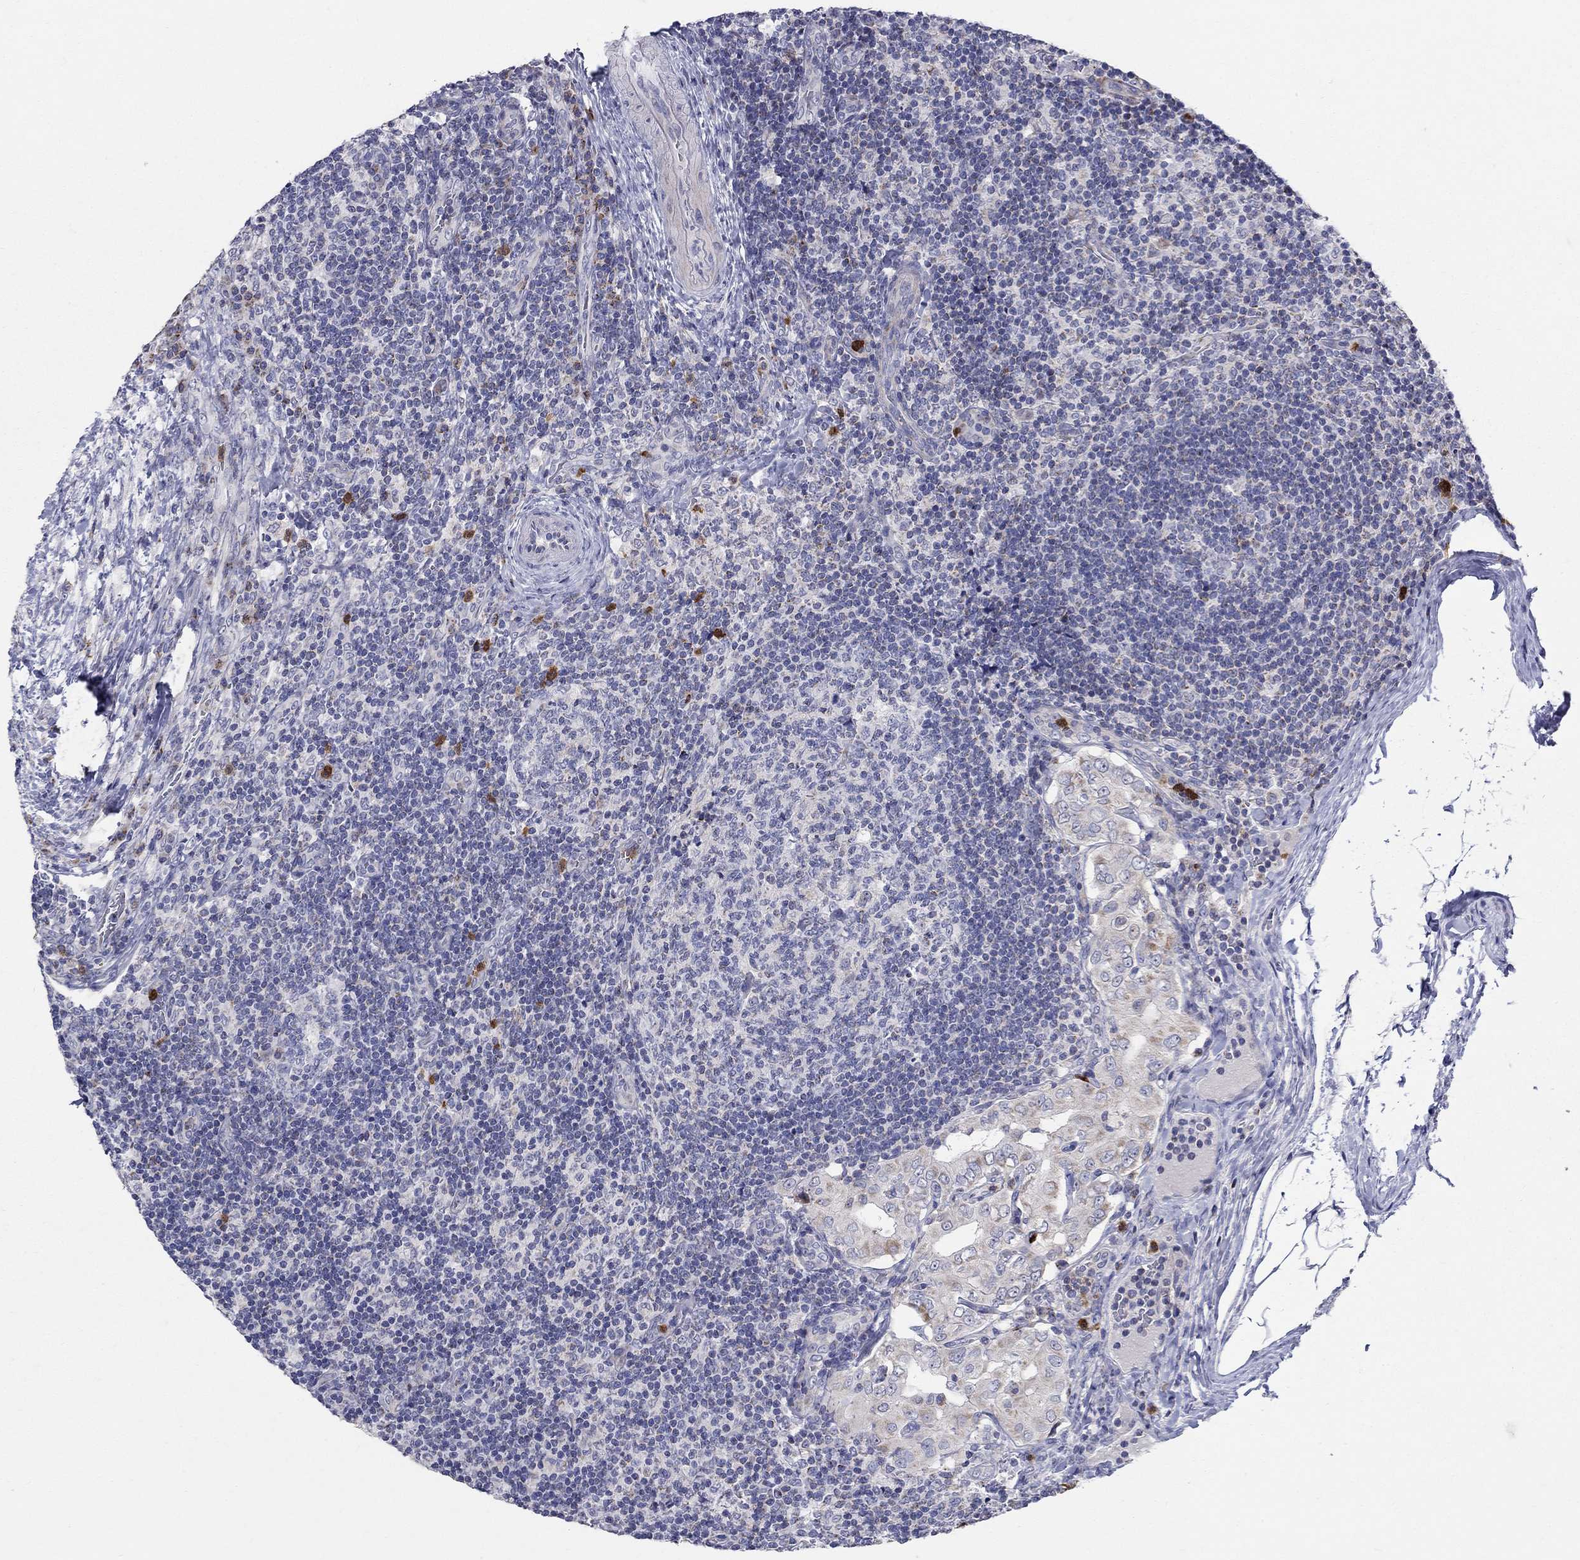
{"staining": {"intensity": "strong", "quantity": "25%-75%", "location": "cytoplasmic/membranous"}, "tissue": "thyroid cancer", "cell_type": "Tumor cells", "image_type": "cancer", "snomed": [{"axis": "morphology", "description": "Papillary adenocarcinoma, NOS"}, {"axis": "topography", "description": "Thyroid gland"}], "caption": "Immunohistochemistry micrograph of thyroid cancer (papillary adenocarcinoma) stained for a protein (brown), which reveals high levels of strong cytoplasmic/membranous expression in about 25%-75% of tumor cells.", "gene": "HMX2", "patient": {"sex": "male", "age": 61}}